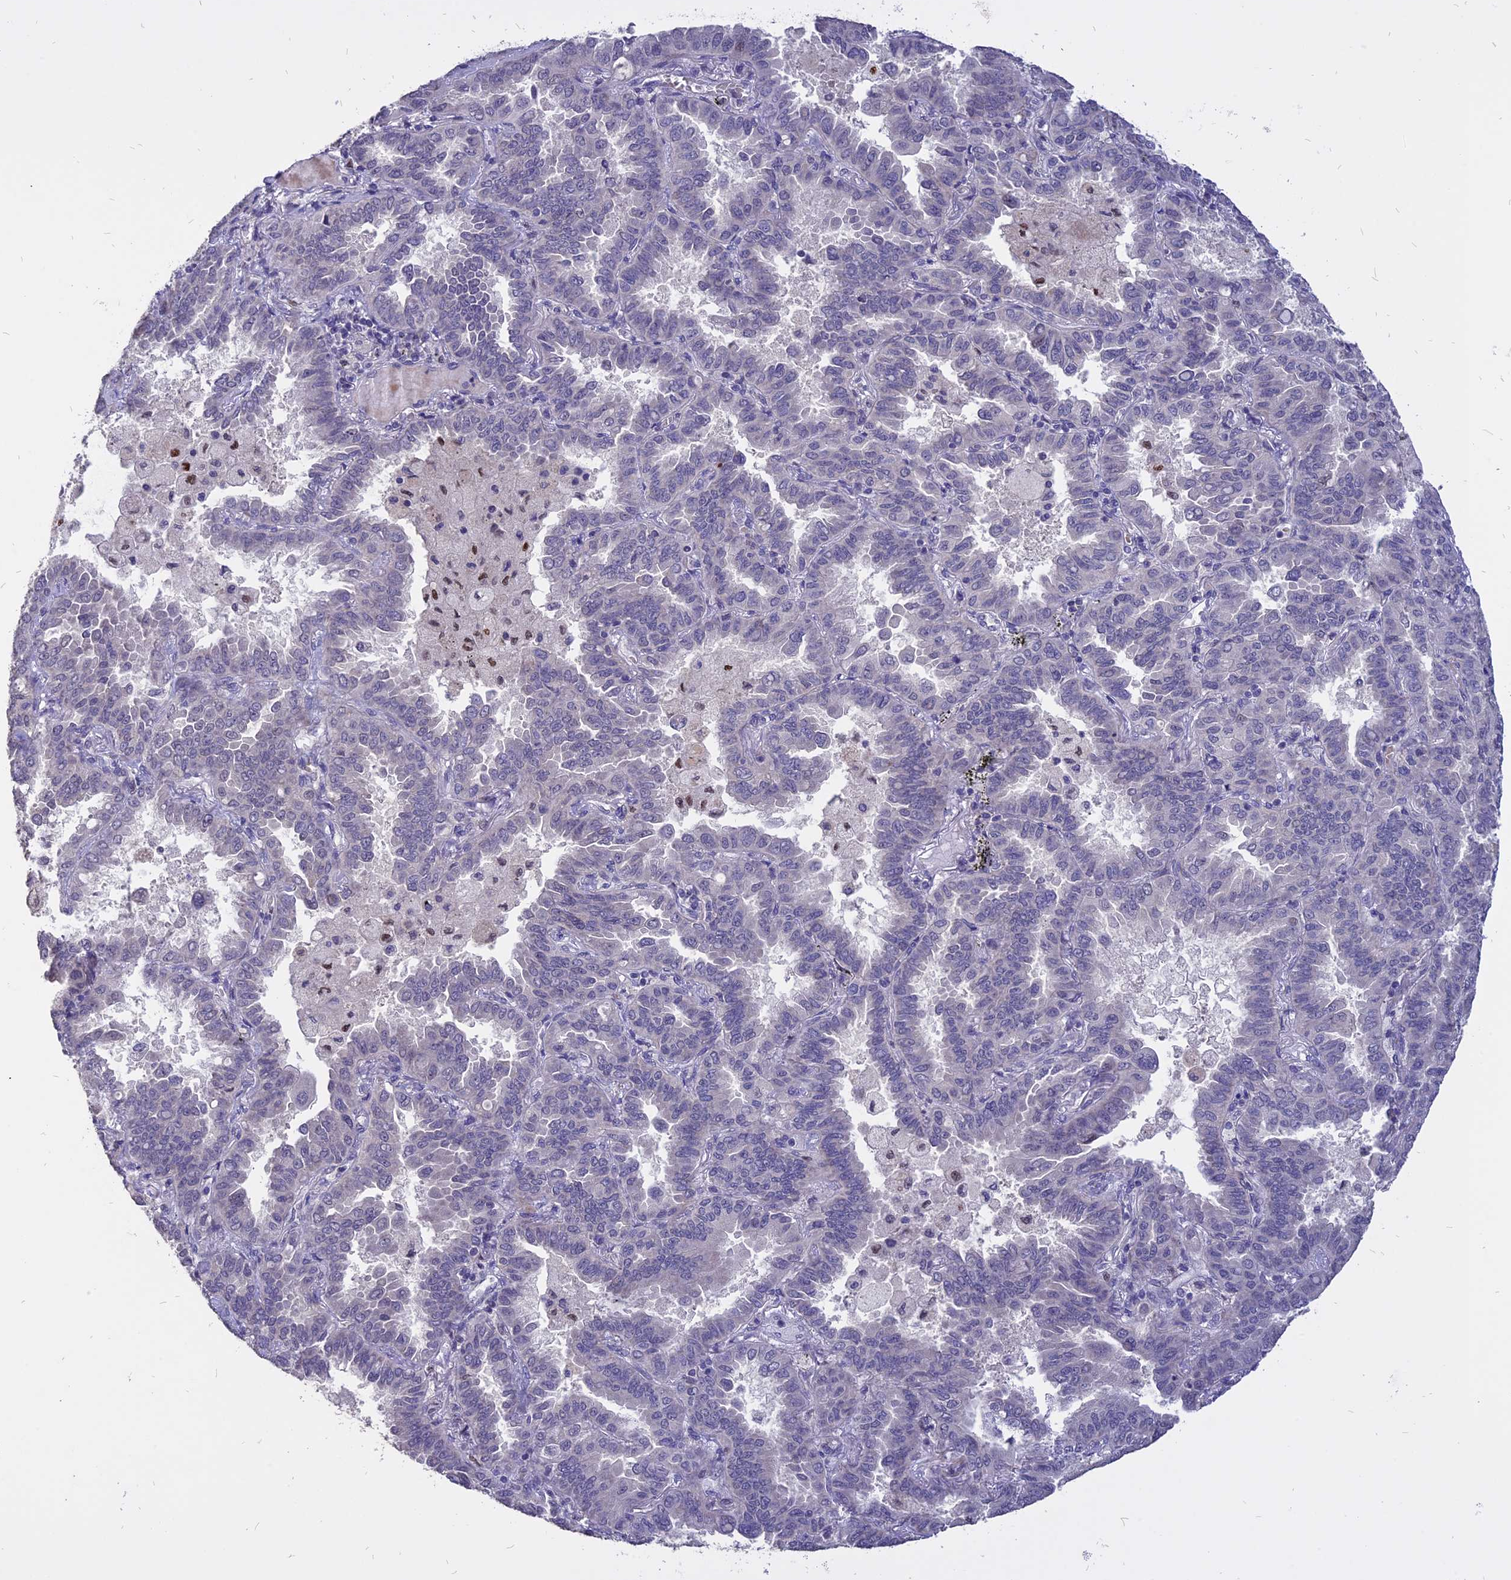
{"staining": {"intensity": "negative", "quantity": "none", "location": "none"}, "tissue": "lung cancer", "cell_type": "Tumor cells", "image_type": "cancer", "snomed": [{"axis": "morphology", "description": "Adenocarcinoma, NOS"}, {"axis": "topography", "description": "Lung"}], "caption": "Immunohistochemistry (IHC) micrograph of lung cancer stained for a protein (brown), which displays no expression in tumor cells. (Stains: DAB IHC with hematoxylin counter stain, Microscopy: brightfield microscopy at high magnification).", "gene": "TMEM263", "patient": {"sex": "male", "age": 64}}